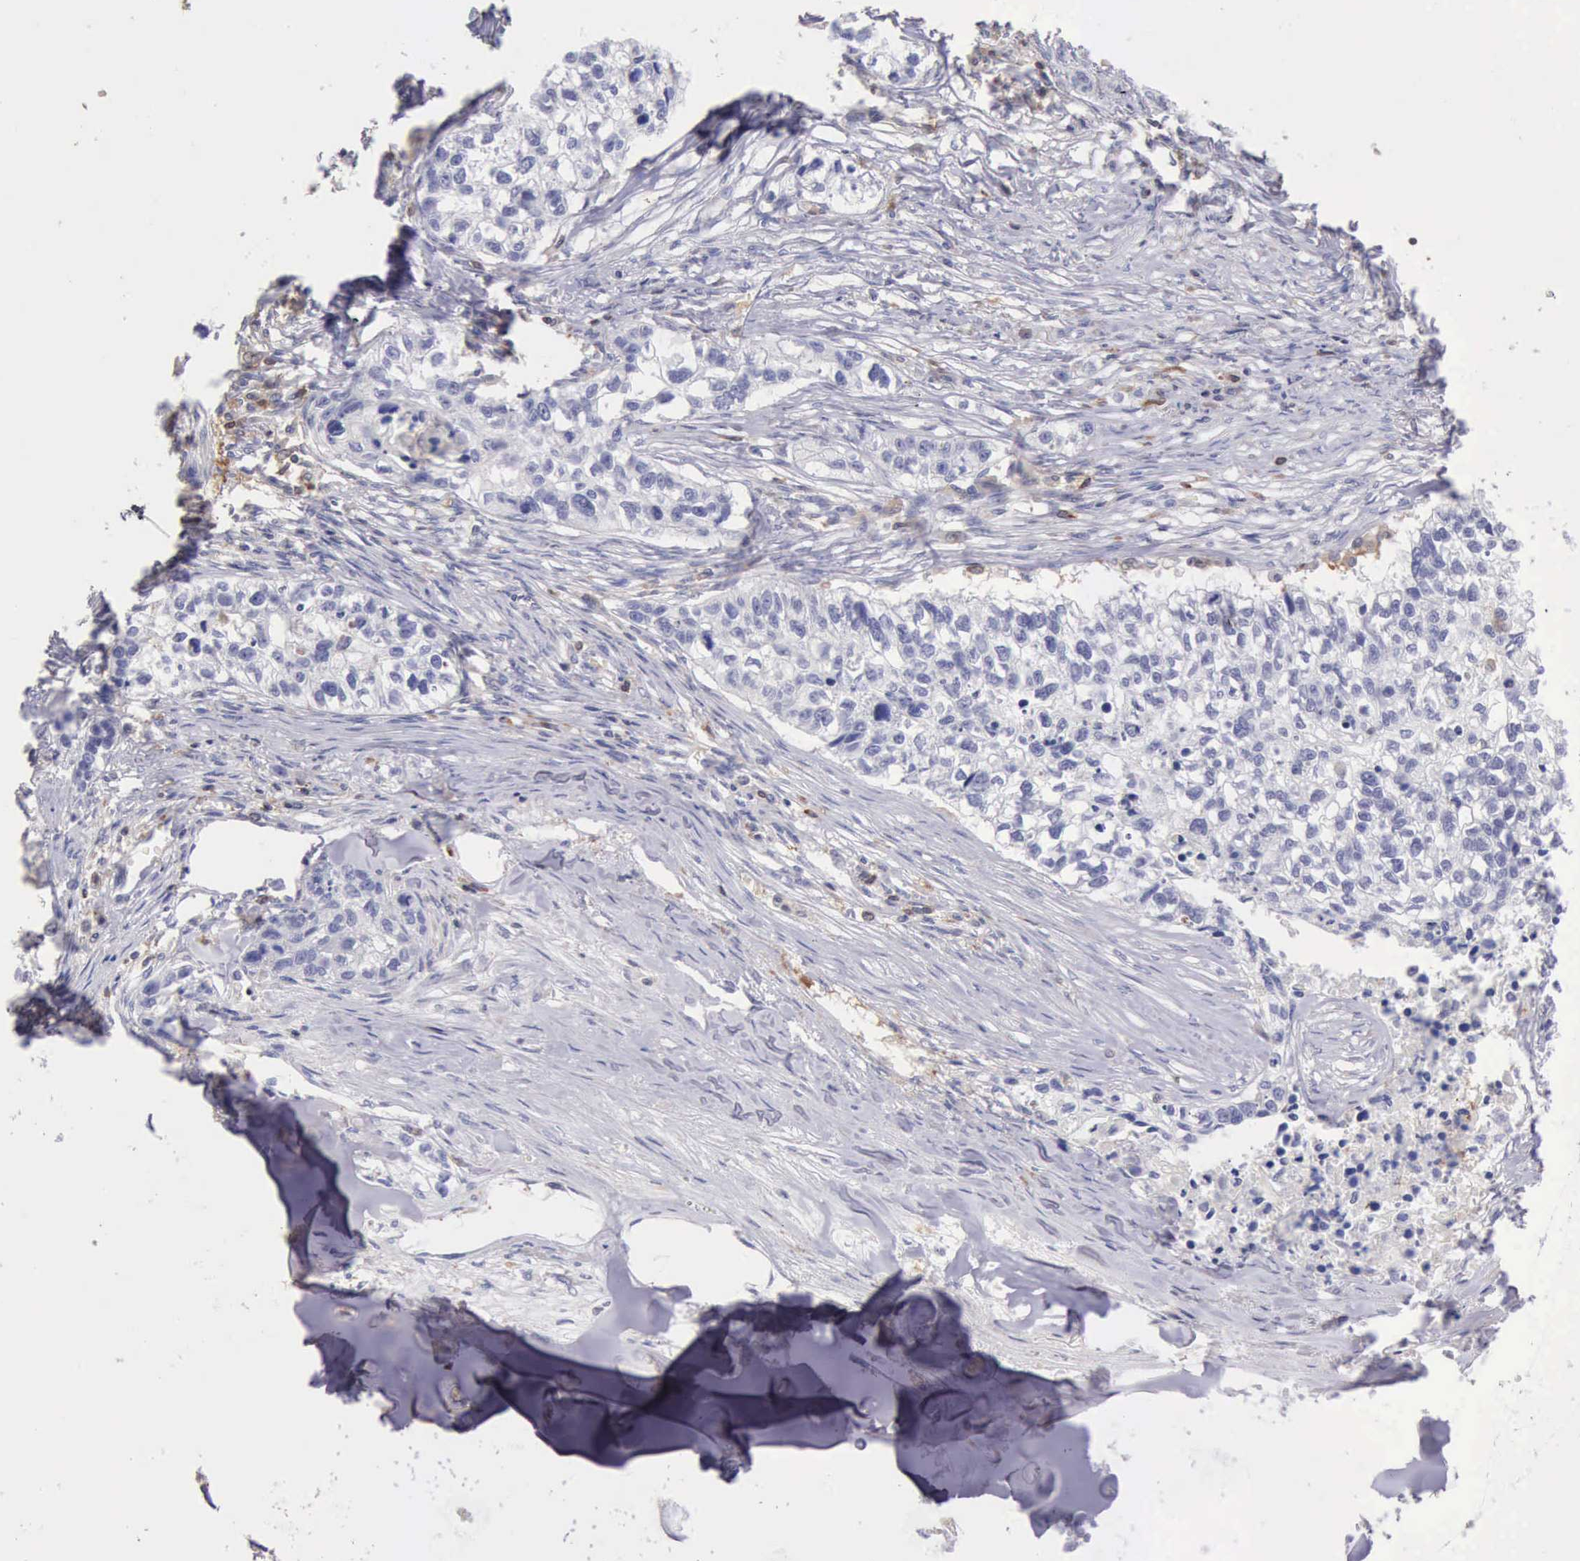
{"staining": {"intensity": "negative", "quantity": "none", "location": "none"}, "tissue": "lung cancer", "cell_type": "Tumor cells", "image_type": "cancer", "snomed": [{"axis": "morphology", "description": "Squamous cell carcinoma, NOS"}, {"axis": "topography", "description": "Lymph node"}, {"axis": "topography", "description": "Lung"}], "caption": "An image of human squamous cell carcinoma (lung) is negative for staining in tumor cells.", "gene": "SASH3", "patient": {"sex": "male", "age": 74}}